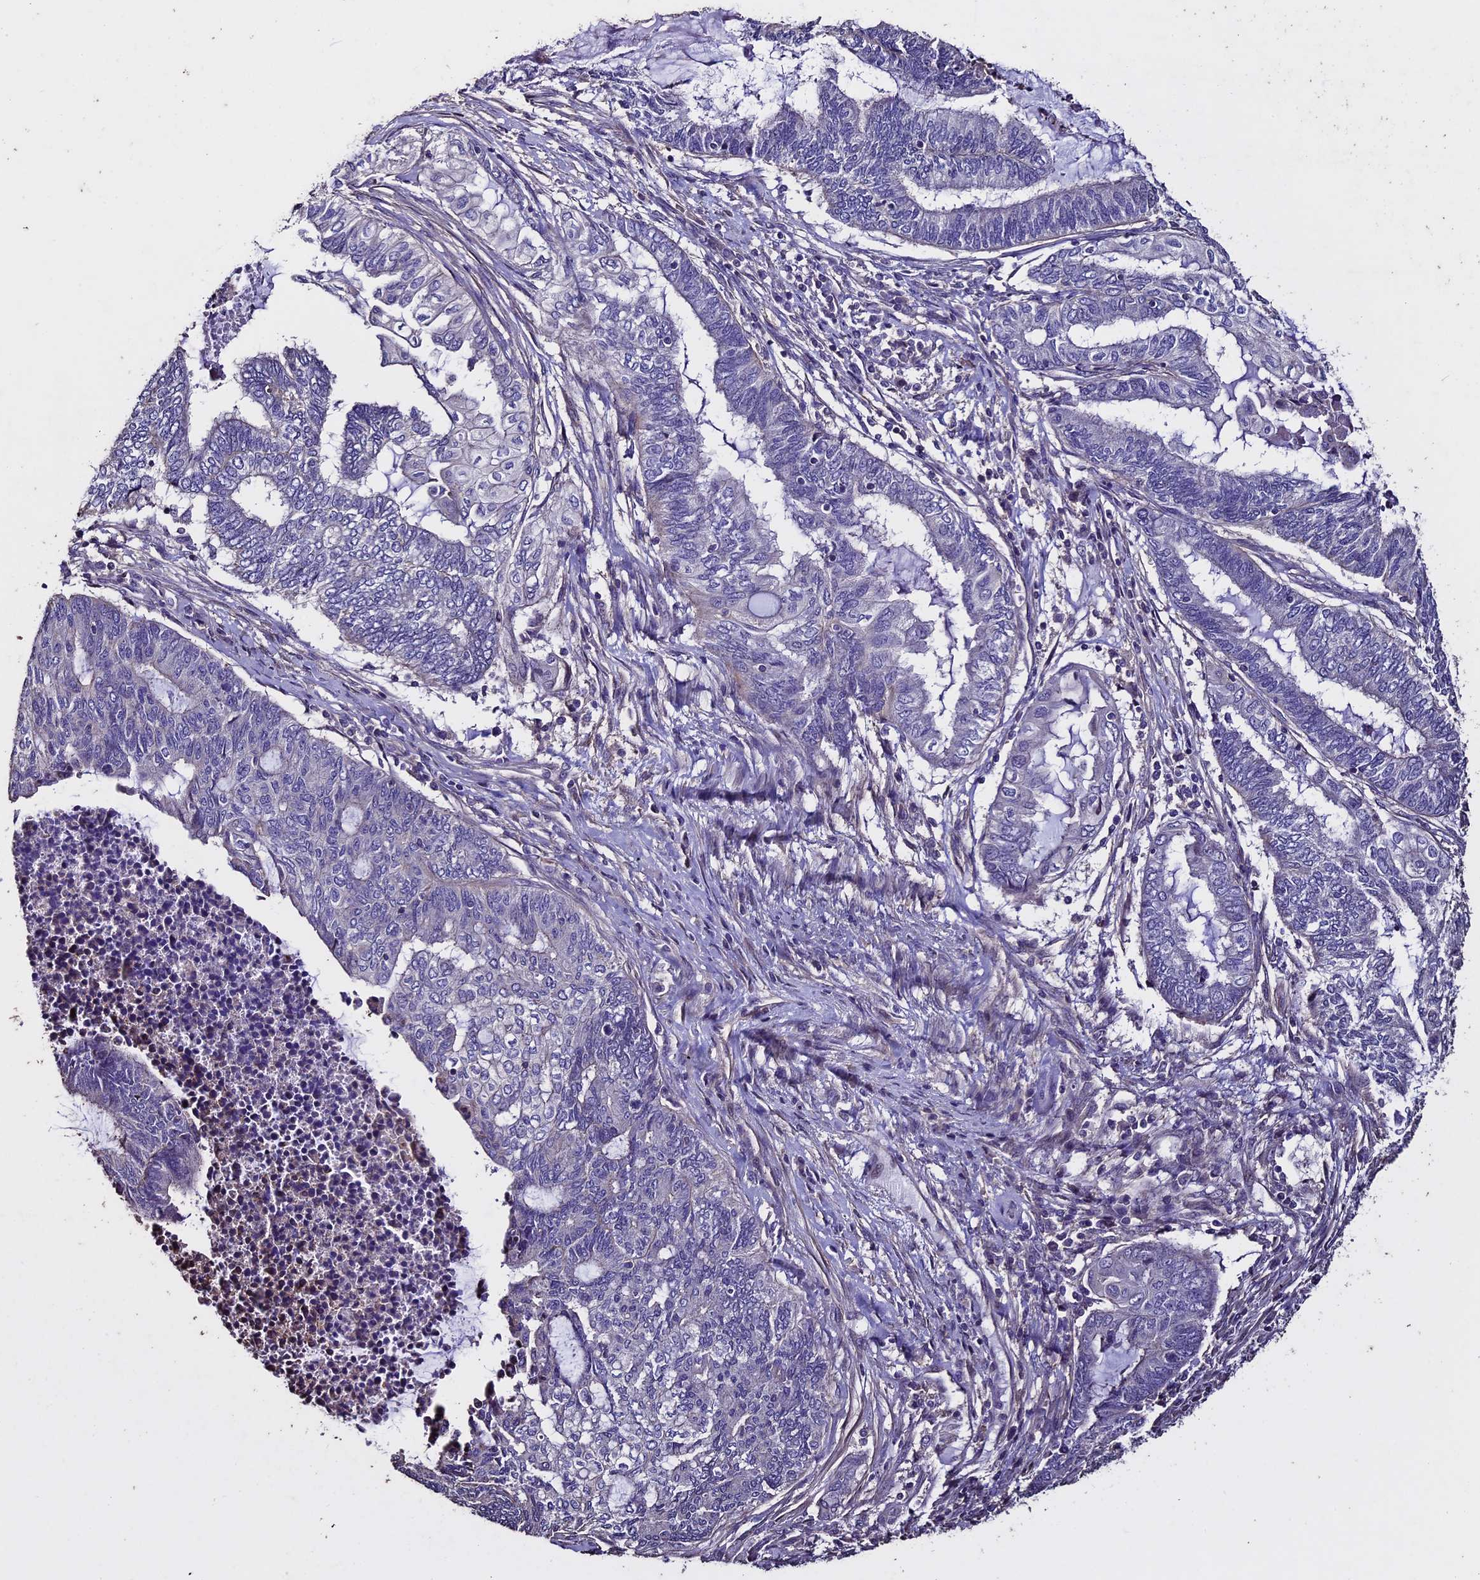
{"staining": {"intensity": "negative", "quantity": "none", "location": "none"}, "tissue": "endometrial cancer", "cell_type": "Tumor cells", "image_type": "cancer", "snomed": [{"axis": "morphology", "description": "Adenocarcinoma, NOS"}, {"axis": "topography", "description": "Uterus"}, {"axis": "topography", "description": "Endometrium"}], "caption": "A high-resolution micrograph shows IHC staining of endometrial cancer, which shows no significant expression in tumor cells. (DAB immunohistochemistry (IHC) visualized using brightfield microscopy, high magnification).", "gene": "USB1", "patient": {"sex": "female", "age": 70}}